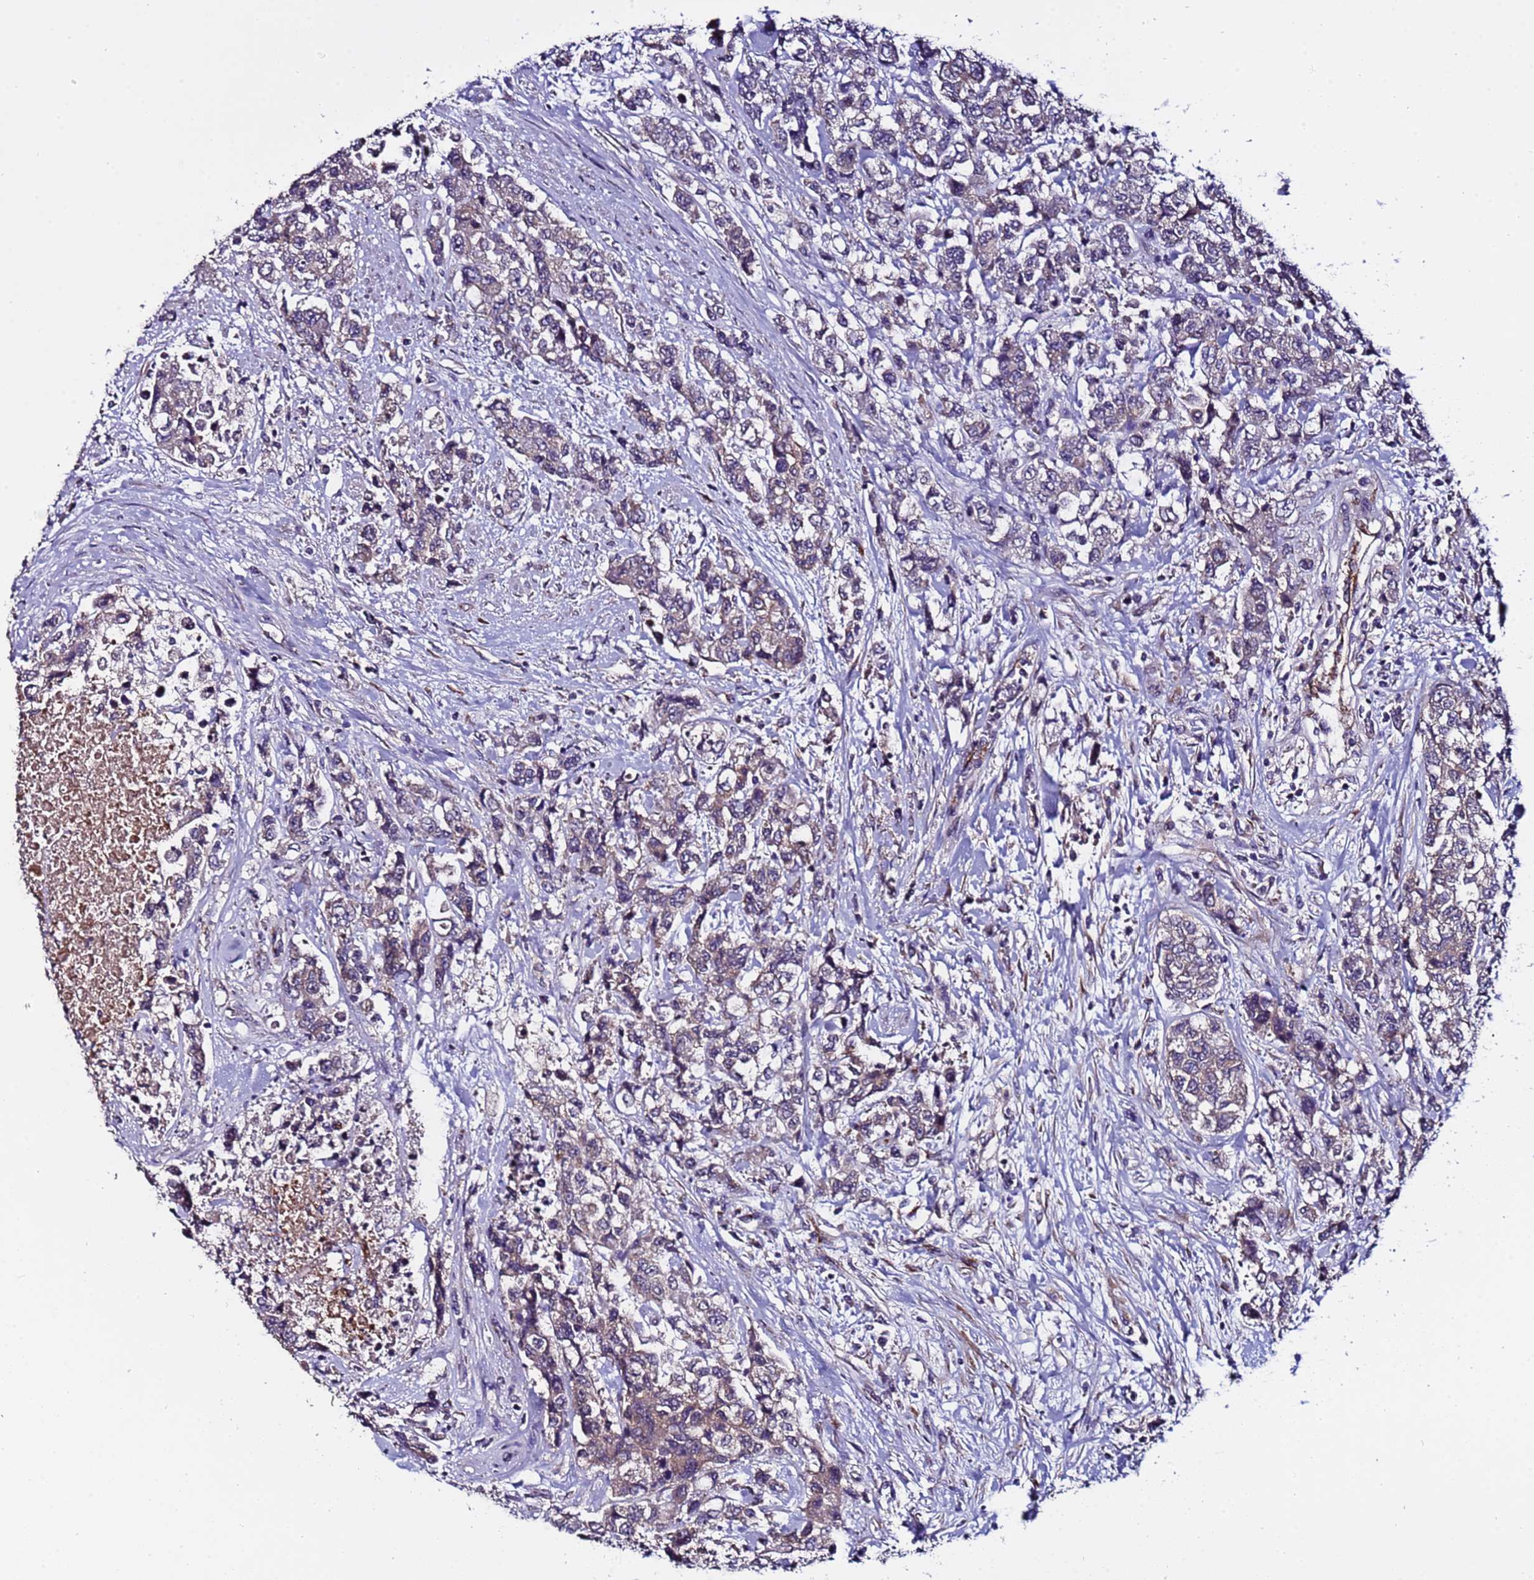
{"staining": {"intensity": "weak", "quantity": "<25%", "location": "cytoplasmic/membranous"}, "tissue": "urothelial cancer", "cell_type": "Tumor cells", "image_type": "cancer", "snomed": [{"axis": "morphology", "description": "Urothelial carcinoma, High grade"}, {"axis": "topography", "description": "Urinary bladder"}], "caption": "Image shows no significant protein staining in tumor cells of urothelial cancer. The staining is performed using DAB brown chromogen with nuclei counter-stained in using hematoxylin.", "gene": "ZNF248", "patient": {"sex": "female", "age": 78}}